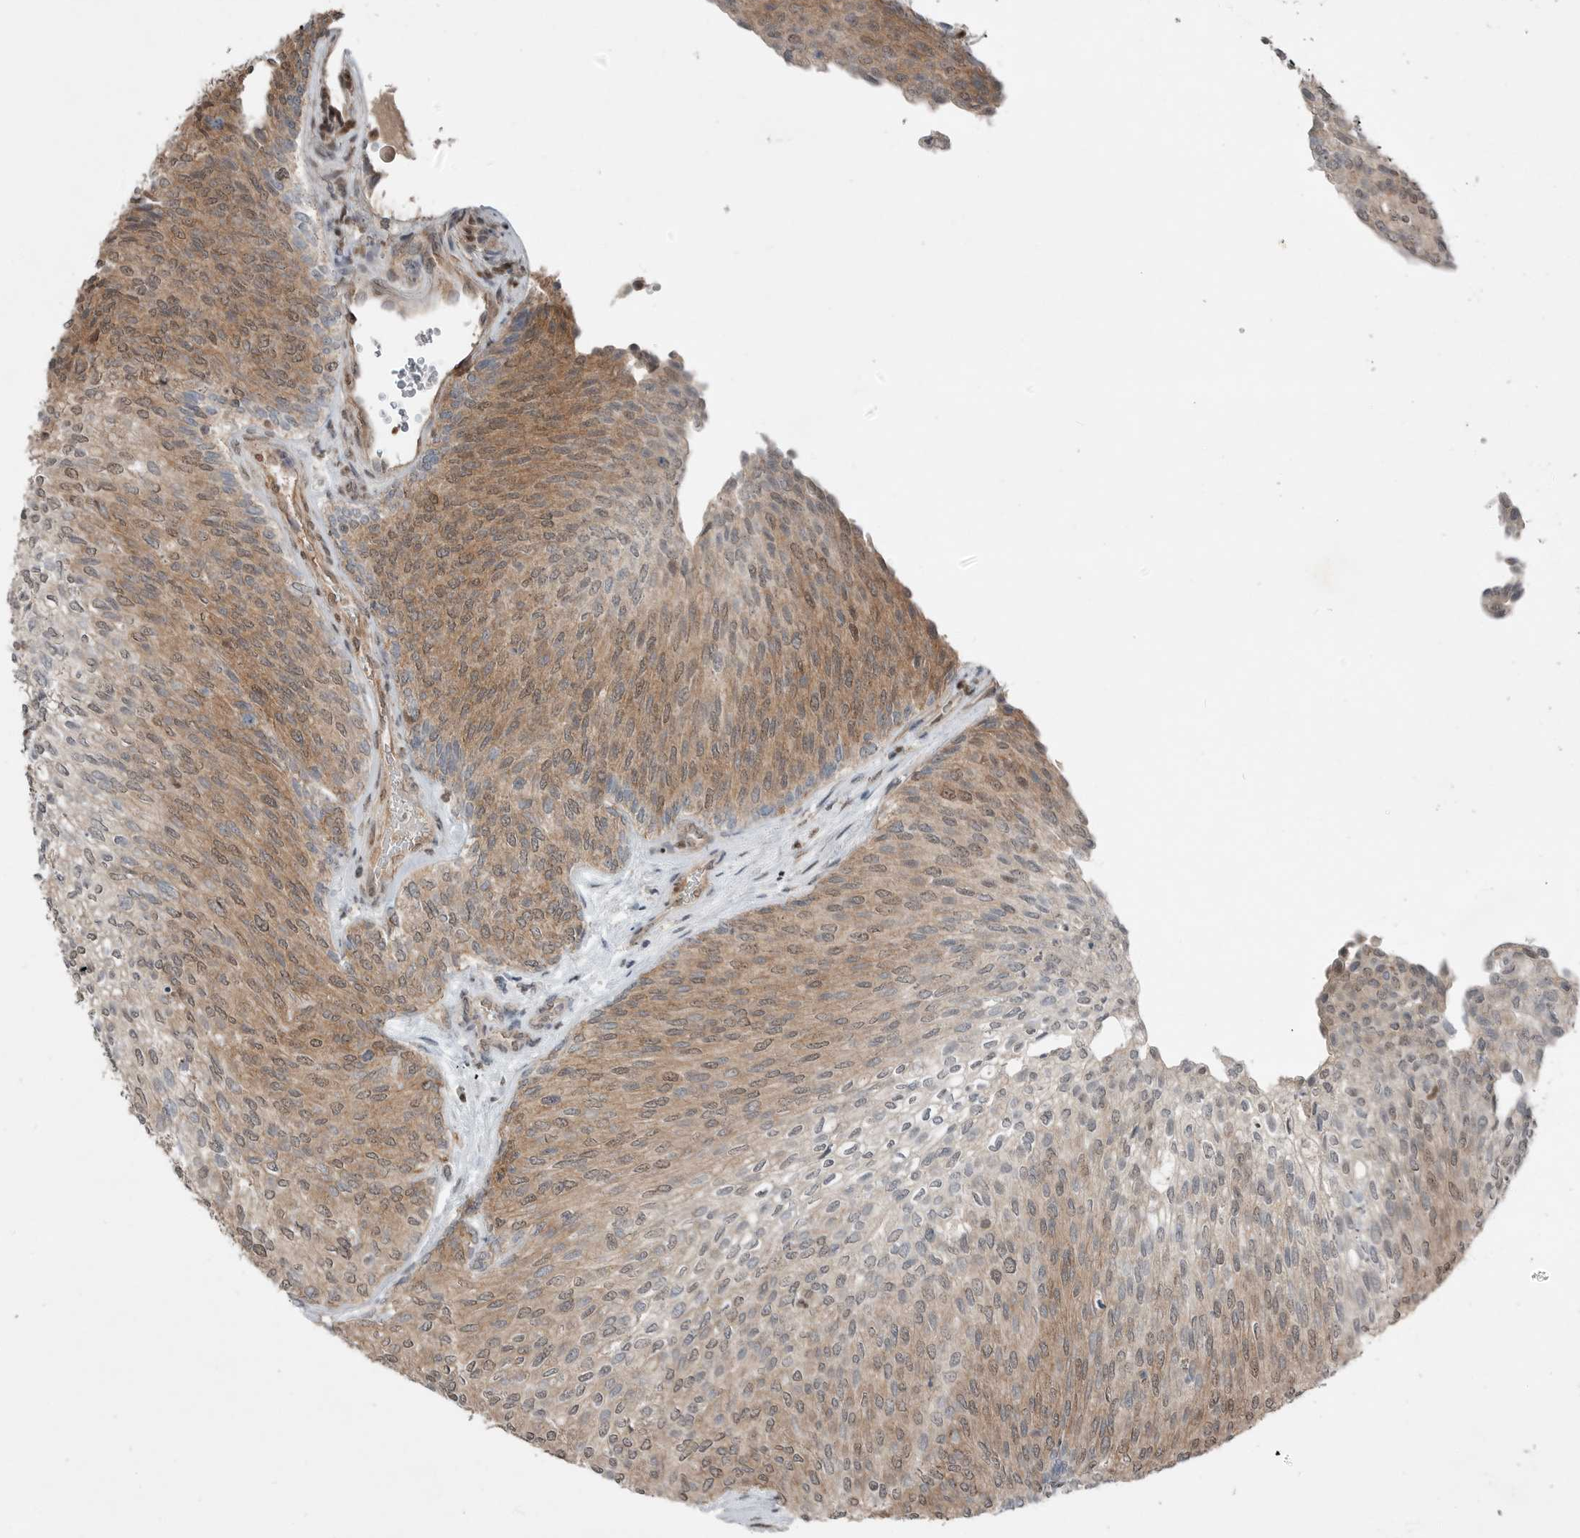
{"staining": {"intensity": "moderate", "quantity": ">75%", "location": "cytoplasmic/membranous,nuclear"}, "tissue": "urothelial cancer", "cell_type": "Tumor cells", "image_type": "cancer", "snomed": [{"axis": "morphology", "description": "Urothelial carcinoma, Low grade"}, {"axis": "topography", "description": "Urinary bladder"}], "caption": "Brown immunohistochemical staining in urothelial cancer displays moderate cytoplasmic/membranous and nuclear positivity in approximately >75% of tumor cells.", "gene": "MFAP3L", "patient": {"sex": "female", "age": 79}}